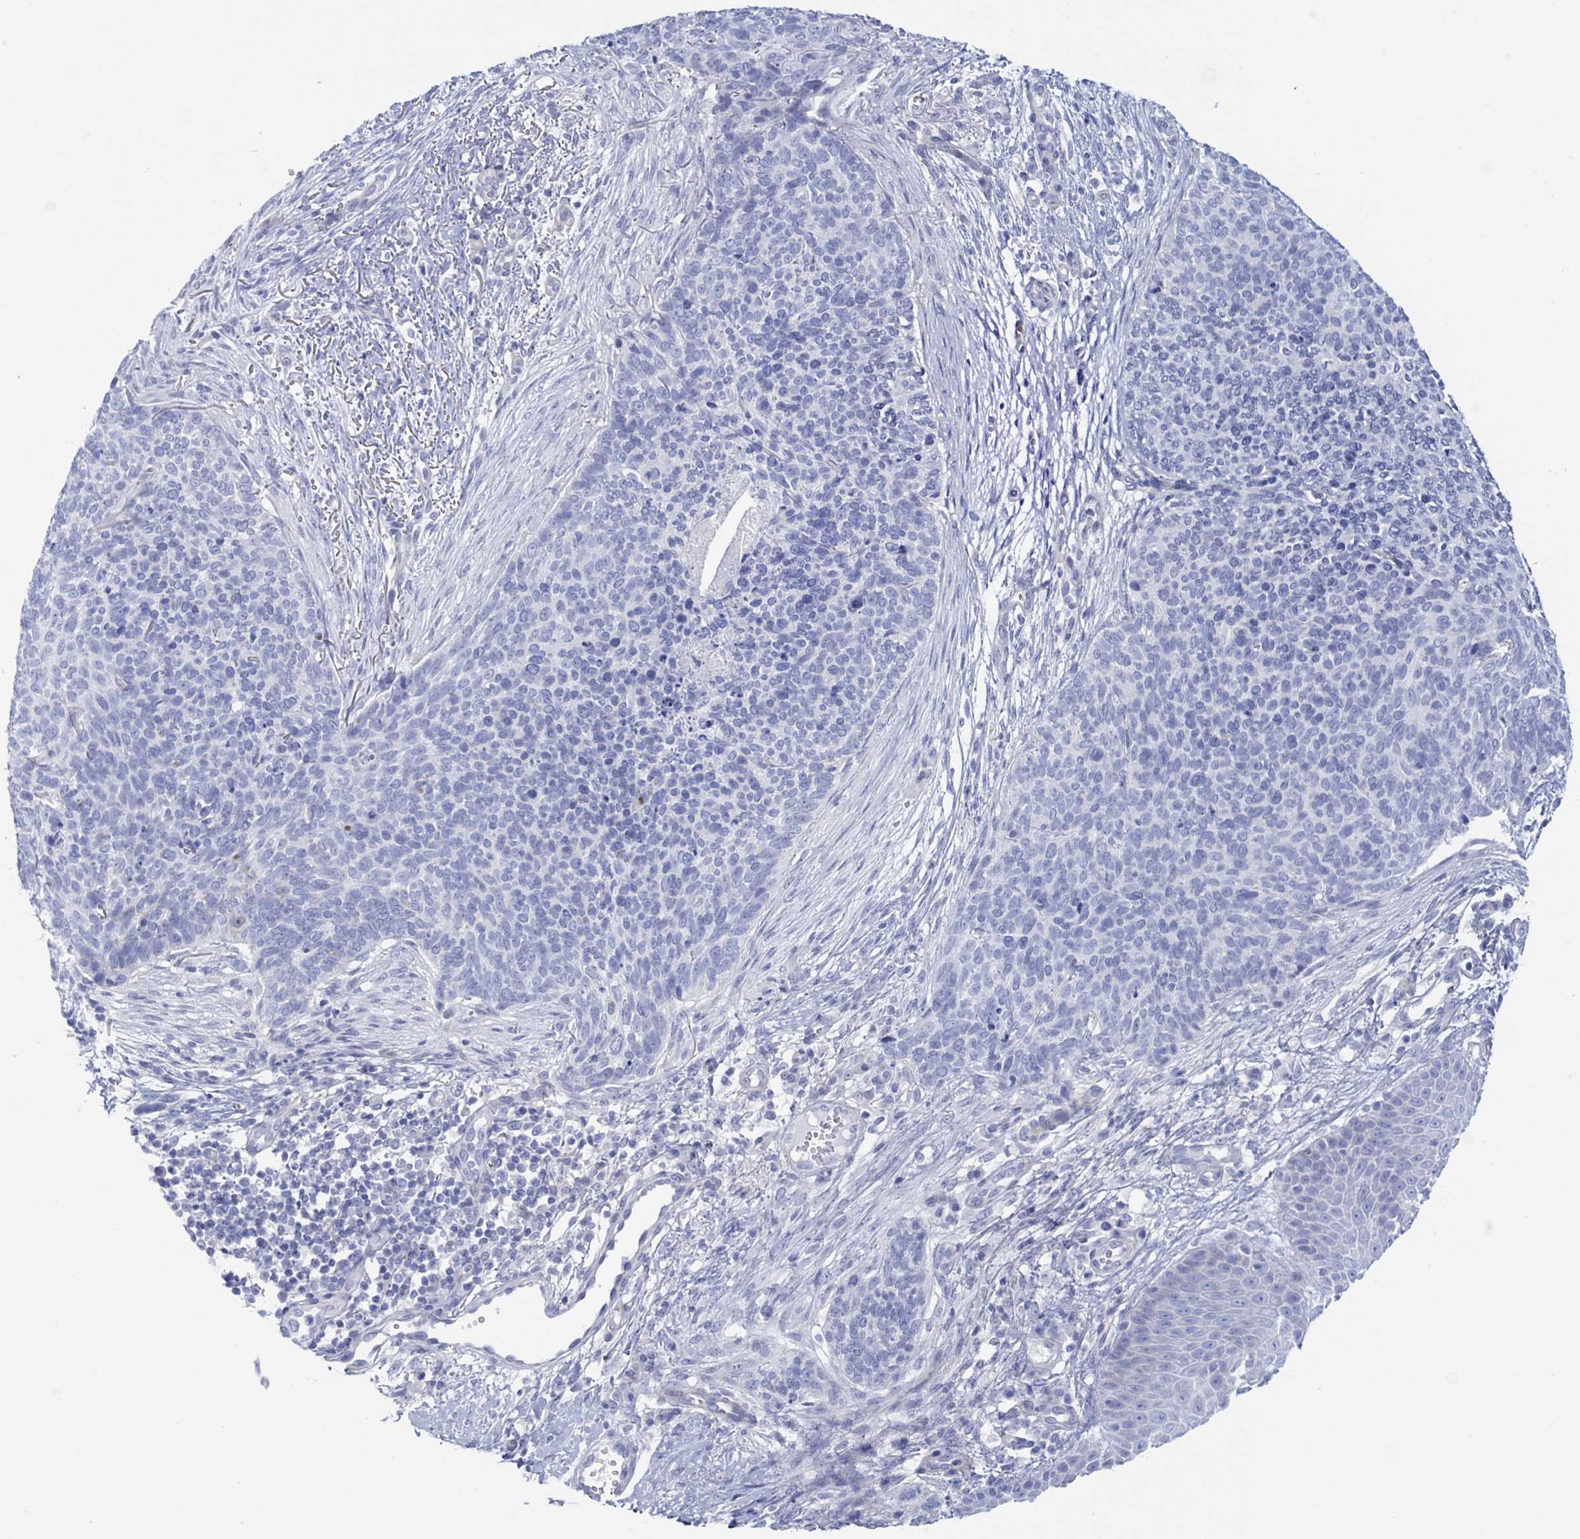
{"staining": {"intensity": "negative", "quantity": "none", "location": "none"}, "tissue": "skin cancer", "cell_type": "Tumor cells", "image_type": "cancer", "snomed": [{"axis": "morphology", "description": "Basal cell carcinoma"}, {"axis": "topography", "description": "Skin"}], "caption": "Tumor cells show no significant staining in skin cancer (basal cell carcinoma).", "gene": "TLDC2", "patient": {"sex": "male", "age": 64}}